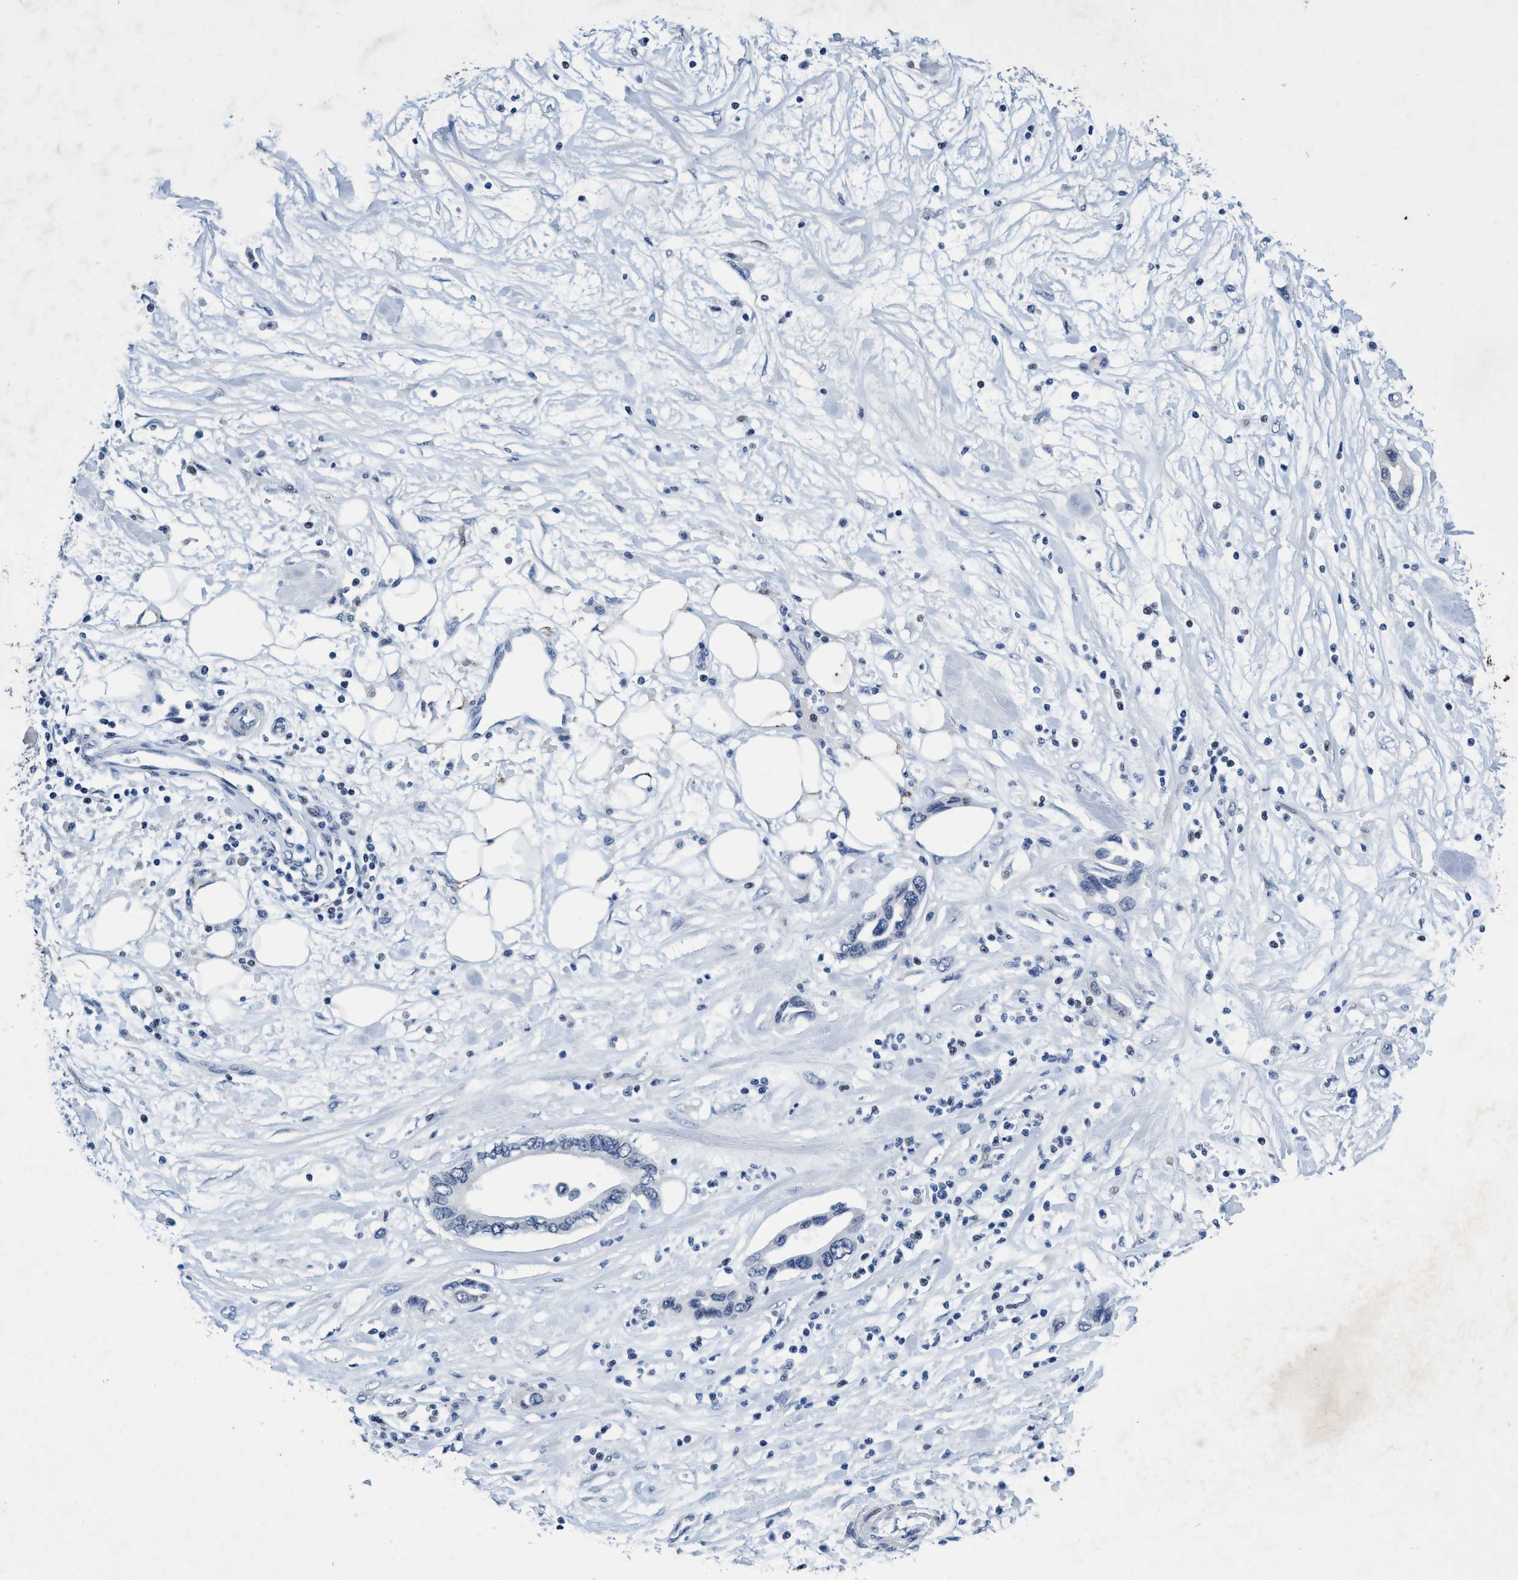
{"staining": {"intensity": "negative", "quantity": "none", "location": "none"}, "tissue": "pancreatic cancer", "cell_type": "Tumor cells", "image_type": "cancer", "snomed": [{"axis": "morphology", "description": "Adenocarcinoma, NOS"}, {"axis": "topography", "description": "Pancreas"}], "caption": "Human pancreatic cancer (adenocarcinoma) stained for a protein using immunohistochemistry reveals no expression in tumor cells.", "gene": "GRB14", "patient": {"sex": "female", "age": 57}}